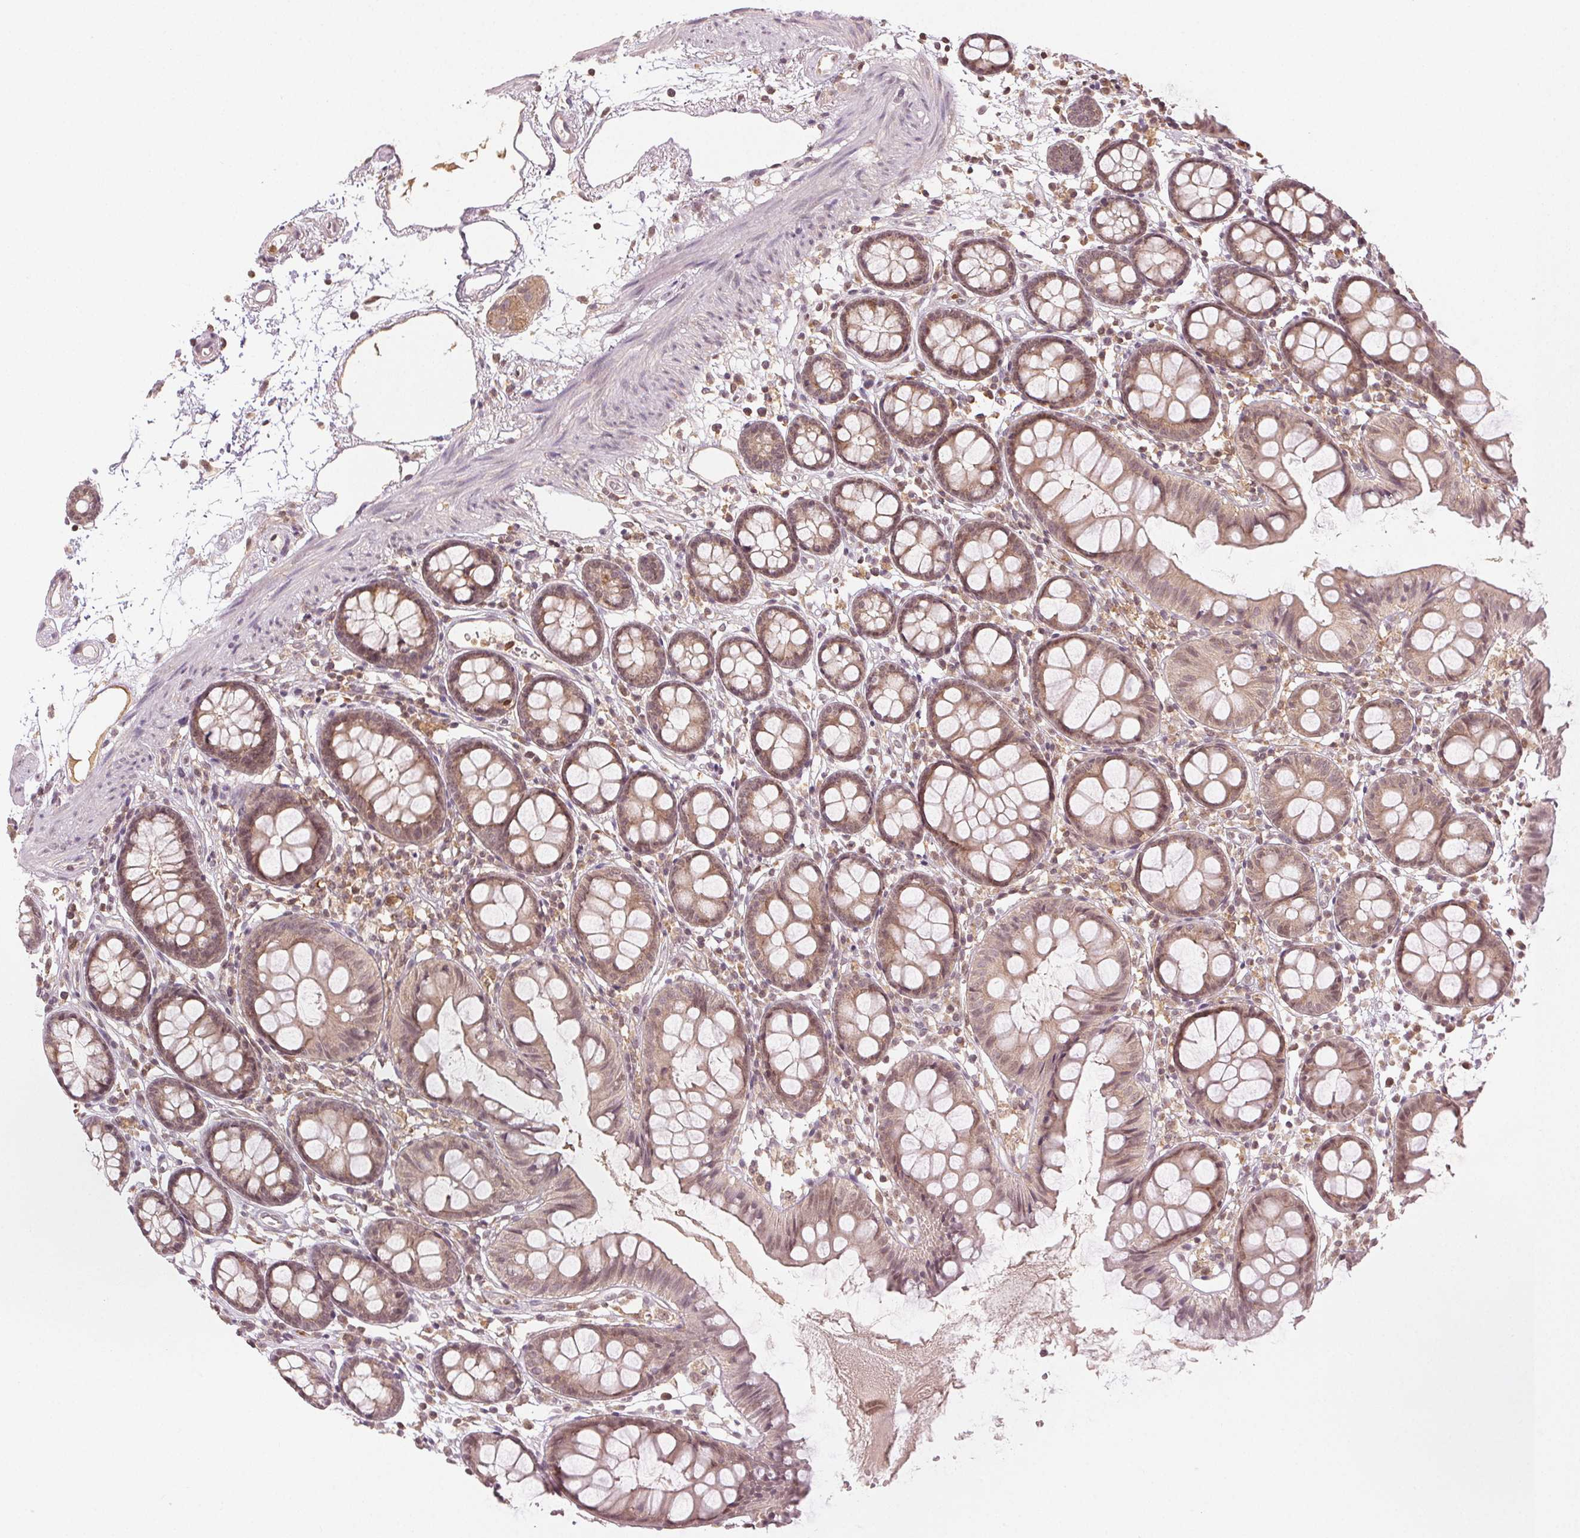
{"staining": {"intensity": "weak", "quantity": "25%-75%", "location": "cytoplasmic/membranous,nuclear"}, "tissue": "colon", "cell_type": "Endothelial cells", "image_type": "normal", "snomed": [{"axis": "morphology", "description": "Normal tissue, NOS"}, {"axis": "topography", "description": "Colon"}], "caption": "Immunohistochemistry (IHC) image of benign colon: colon stained using immunohistochemistry shows low levels of weak protein expression localized specifically in the cytoplasmic/membranous,nuclear of endothelial cells, appearing as a cytoplasmic/membranous,nuclear brown color.", "gene": "MAPK14", "patient": {"sex": "female", "age": 84}}